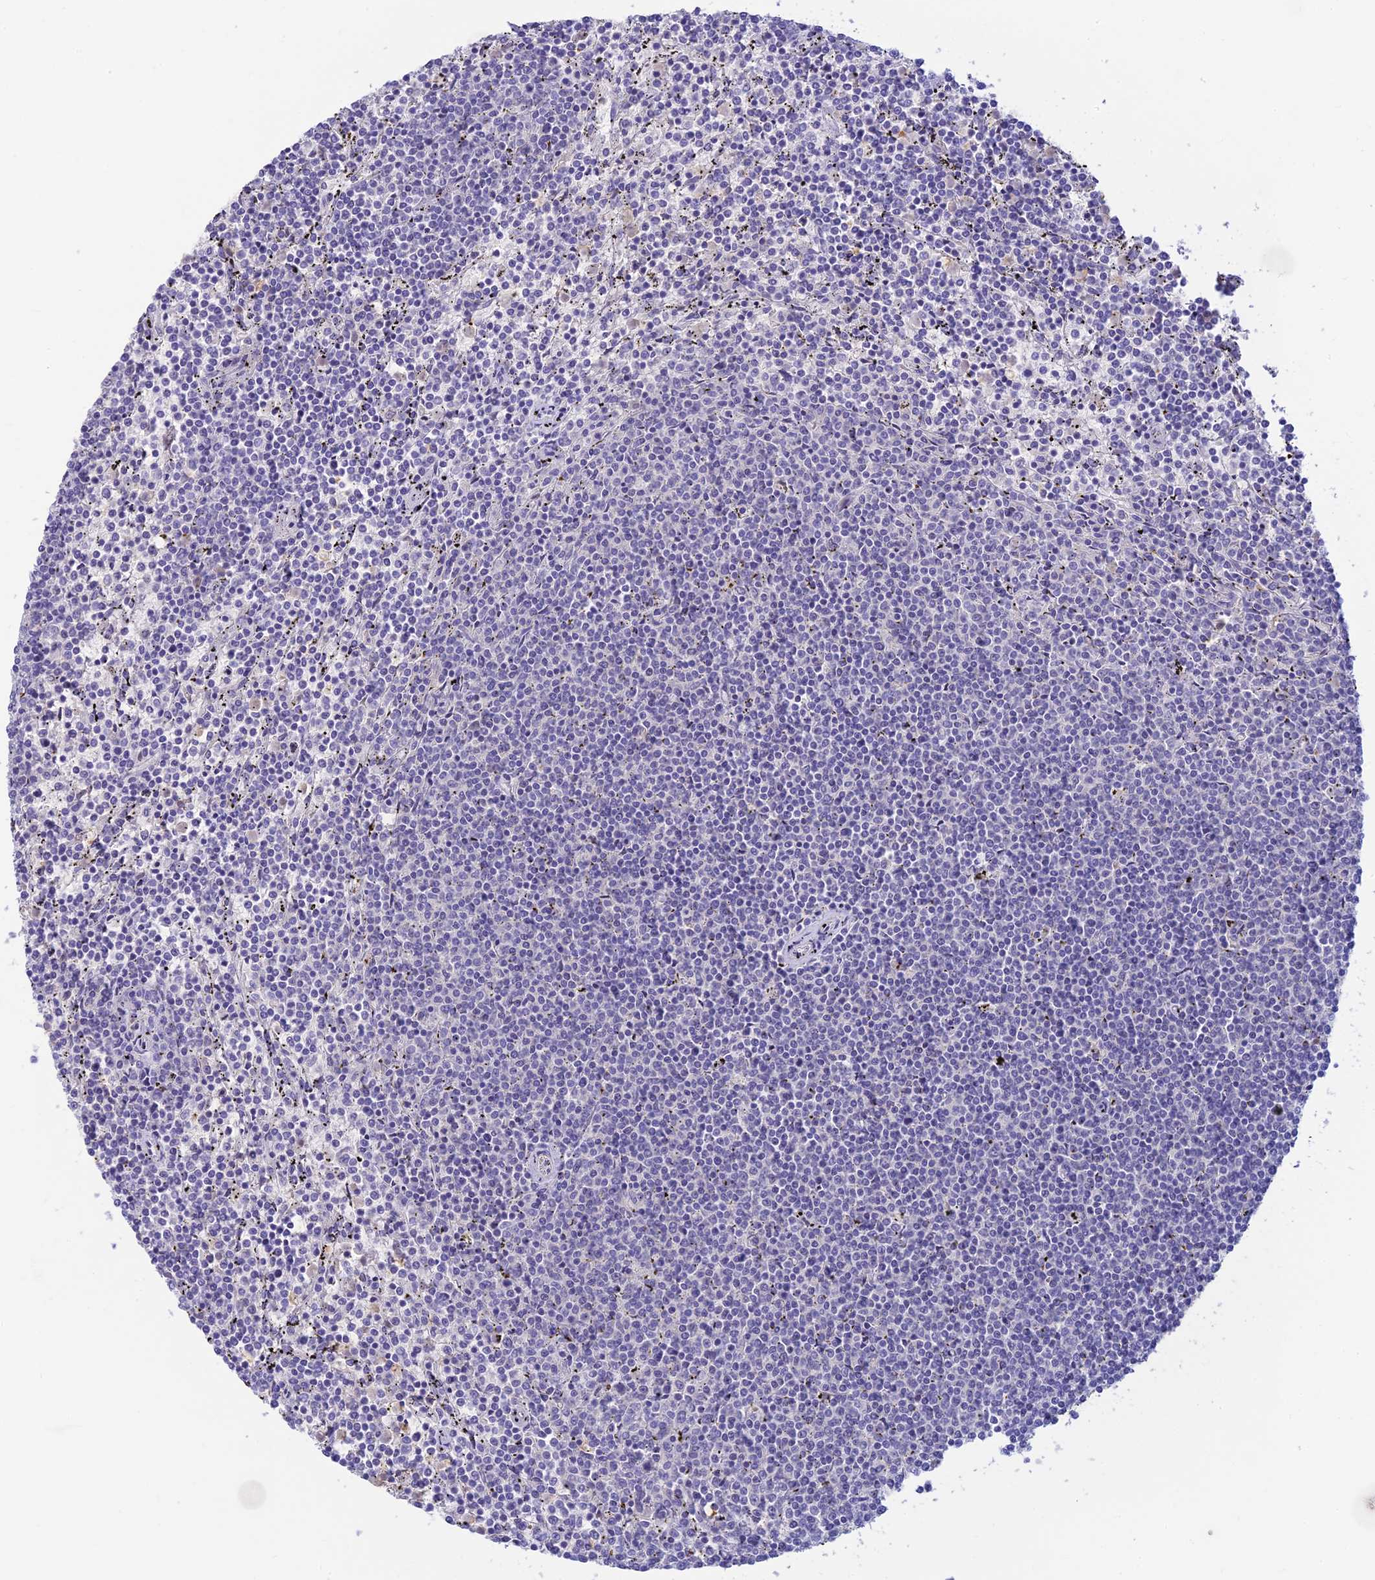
{"staining": {"intensity": "negative", "quantity": "none", "location": "none"}, "tissue": "lymphoma", "cell_type": "Tumor cells", "image_type": "cancer", "snomed": [{"axis": "morphology", "description": "Malignant lymphoma, non-Hodgkin's type, Low grade"}, {"axis": "topography", "description": "Spleen"}], "caption": "This photomicrograph is of low-grade malignant lymphoma, non-Hodgkin's type stained with immunohistochemistry (IHC) to label a protein in brown with the nuclei are counter-stained blue. There is no positivity in tumor cells.", "gene": "INTS13", "patient": {"sex": "female", "age": 50}}